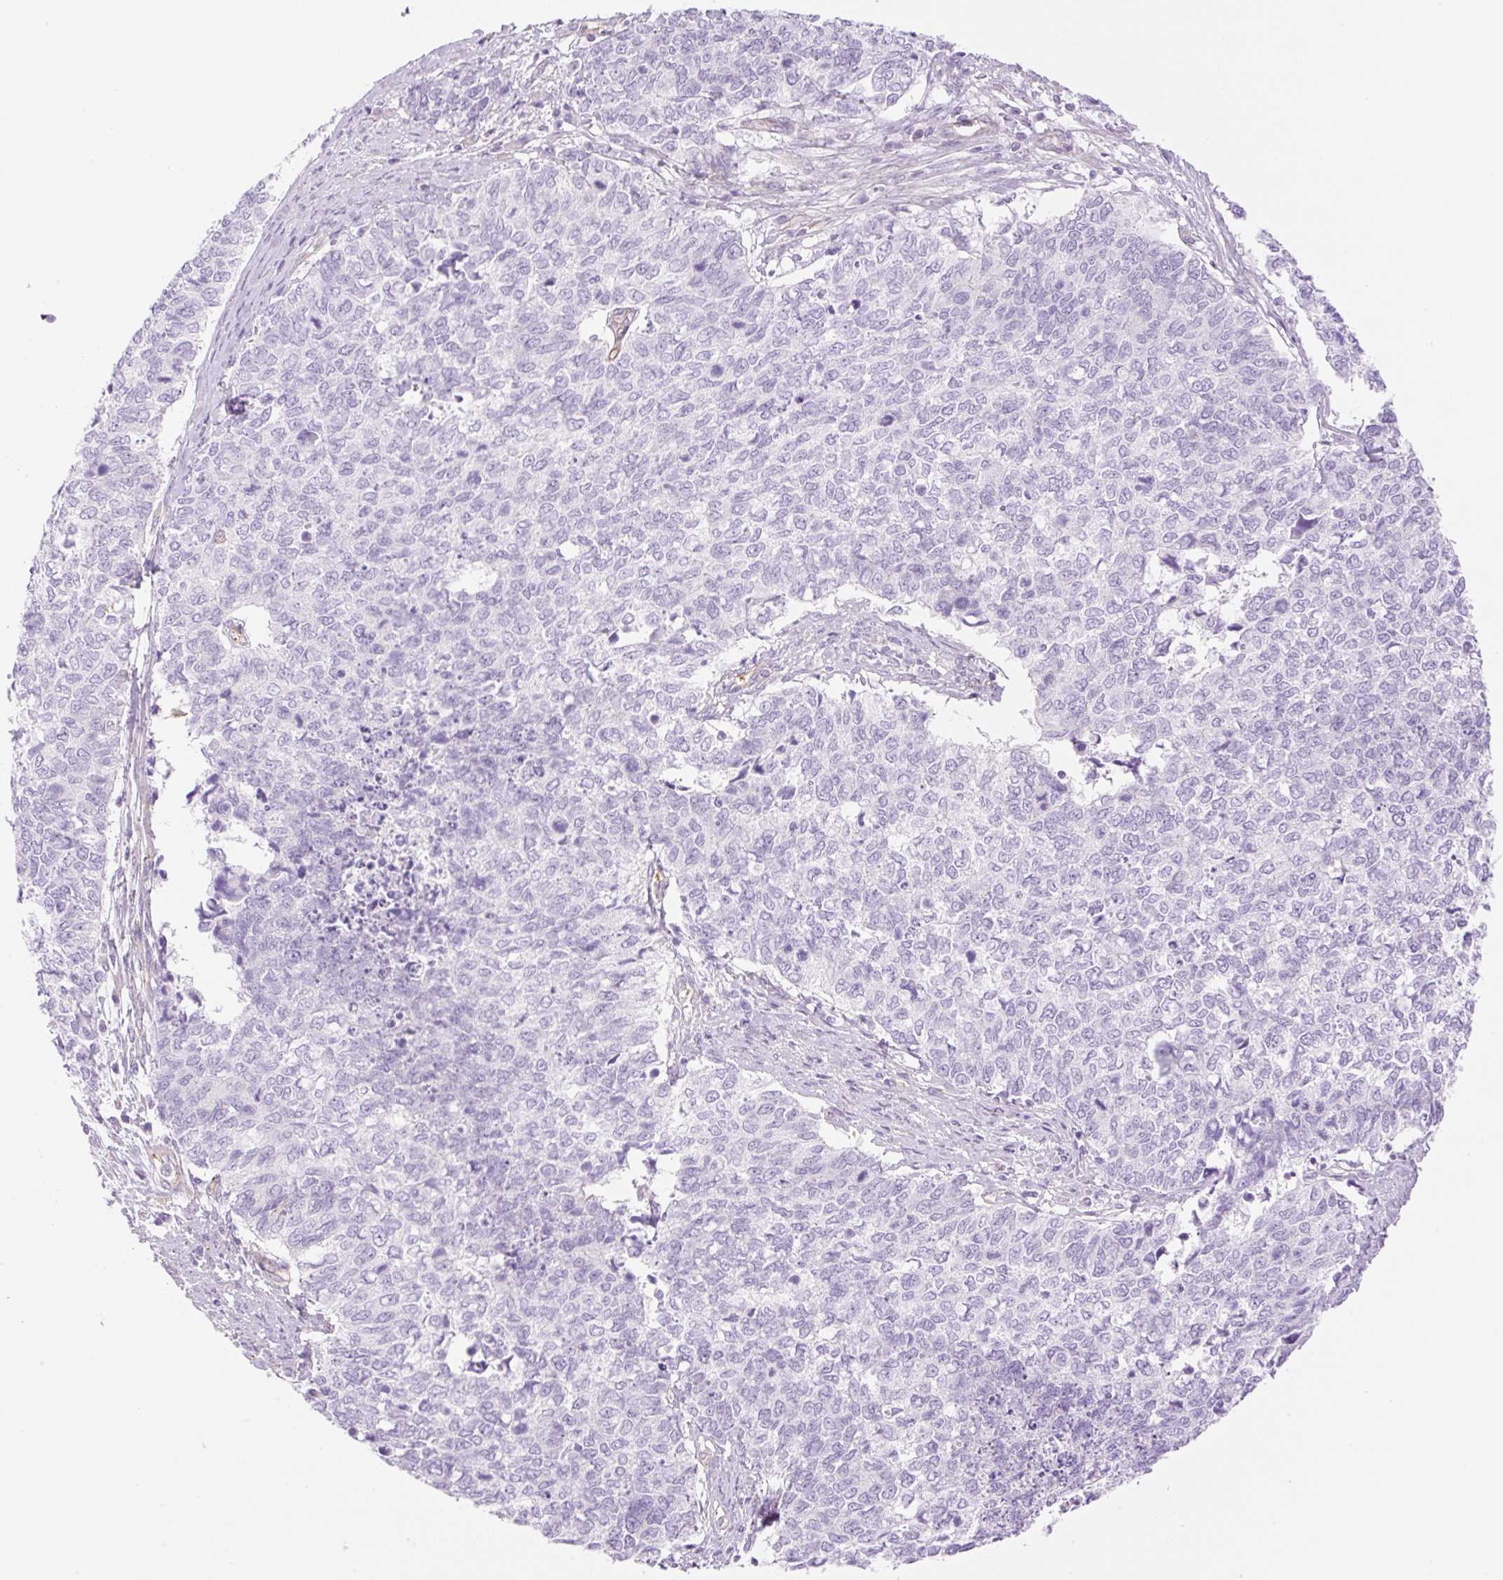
{"staining": {"intensity": "negative", "quantity": "none", "location": "none"}, "tissue": "cervical cancer", "cell_type": "Tumor cells", "image_type": "cancer", "snomed": [{"axis": "morphology", "description": "Adenocarcinoma, NOS"}, {"axis": "topography", "description": "Cervix"}], "caption": "Human cervical cancer (adenocarcinoma) stained for a protein using immunohistochemistry displays no positivity in tumor cells.", "gene": "EHD3", "patient": {"sex": "female", "age": 63}}